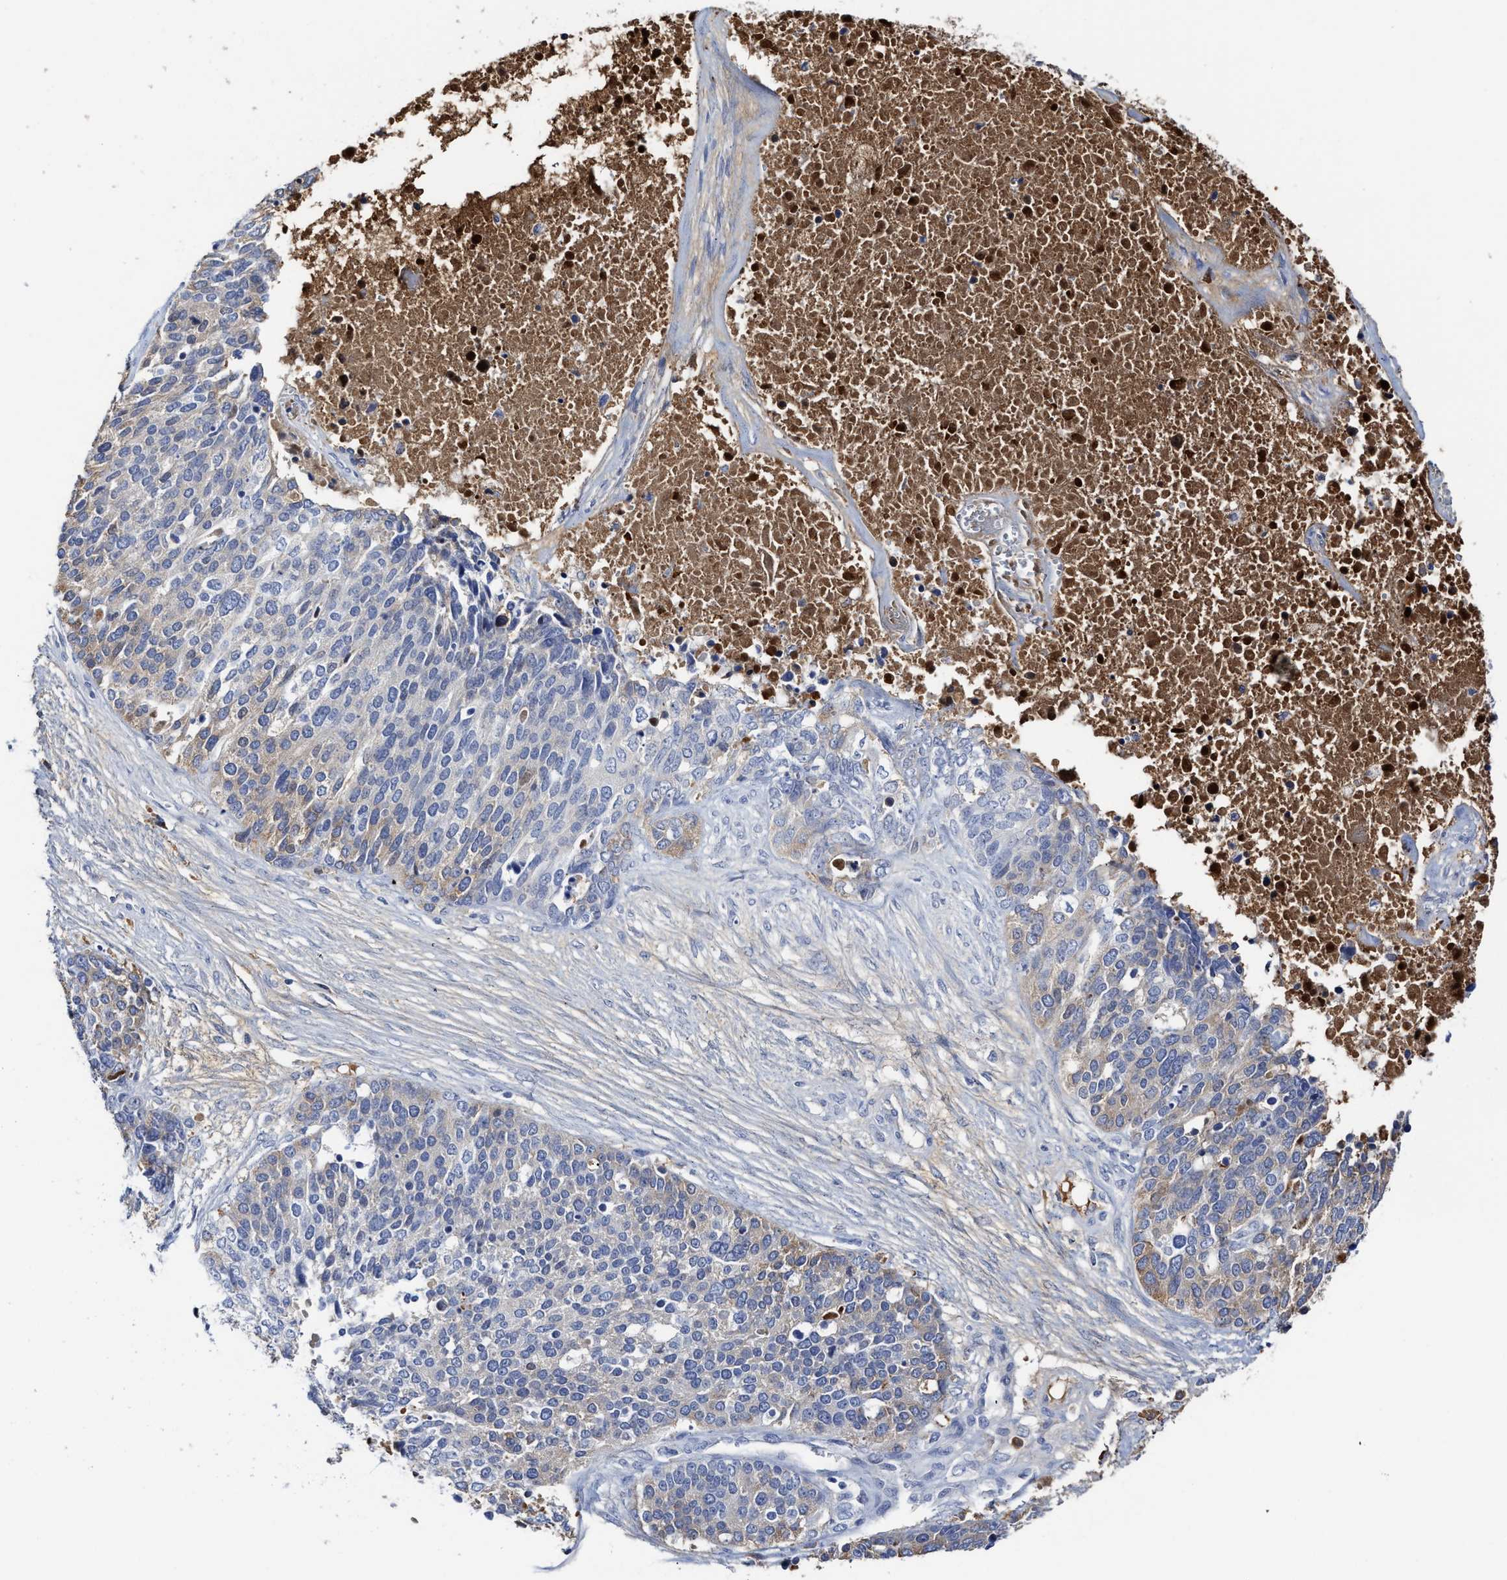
{"staining": {"intensity": "weak", "quantity": "<25%", "location": "cytoplasmic/membranous"}, "tissue": "ovarian cancer", "cell_type": "Tumor cells", "image_type": "cancer", "snomed": [{"axis": "morphology", "description": "Cystadenocarcinoma, serous, NOS"}, {"axis": "topography", "description": "Ovary"}], "caption": "Tumor cells show no significant staining in ovarian cancer. The staining was performed using DAB to visualize the protein expression in brown, while the nuclei were stained in blue with hematoxylin (Magnification: 20x).", "gene": "C2", "patient": {"sex": "female", "age": 44}}